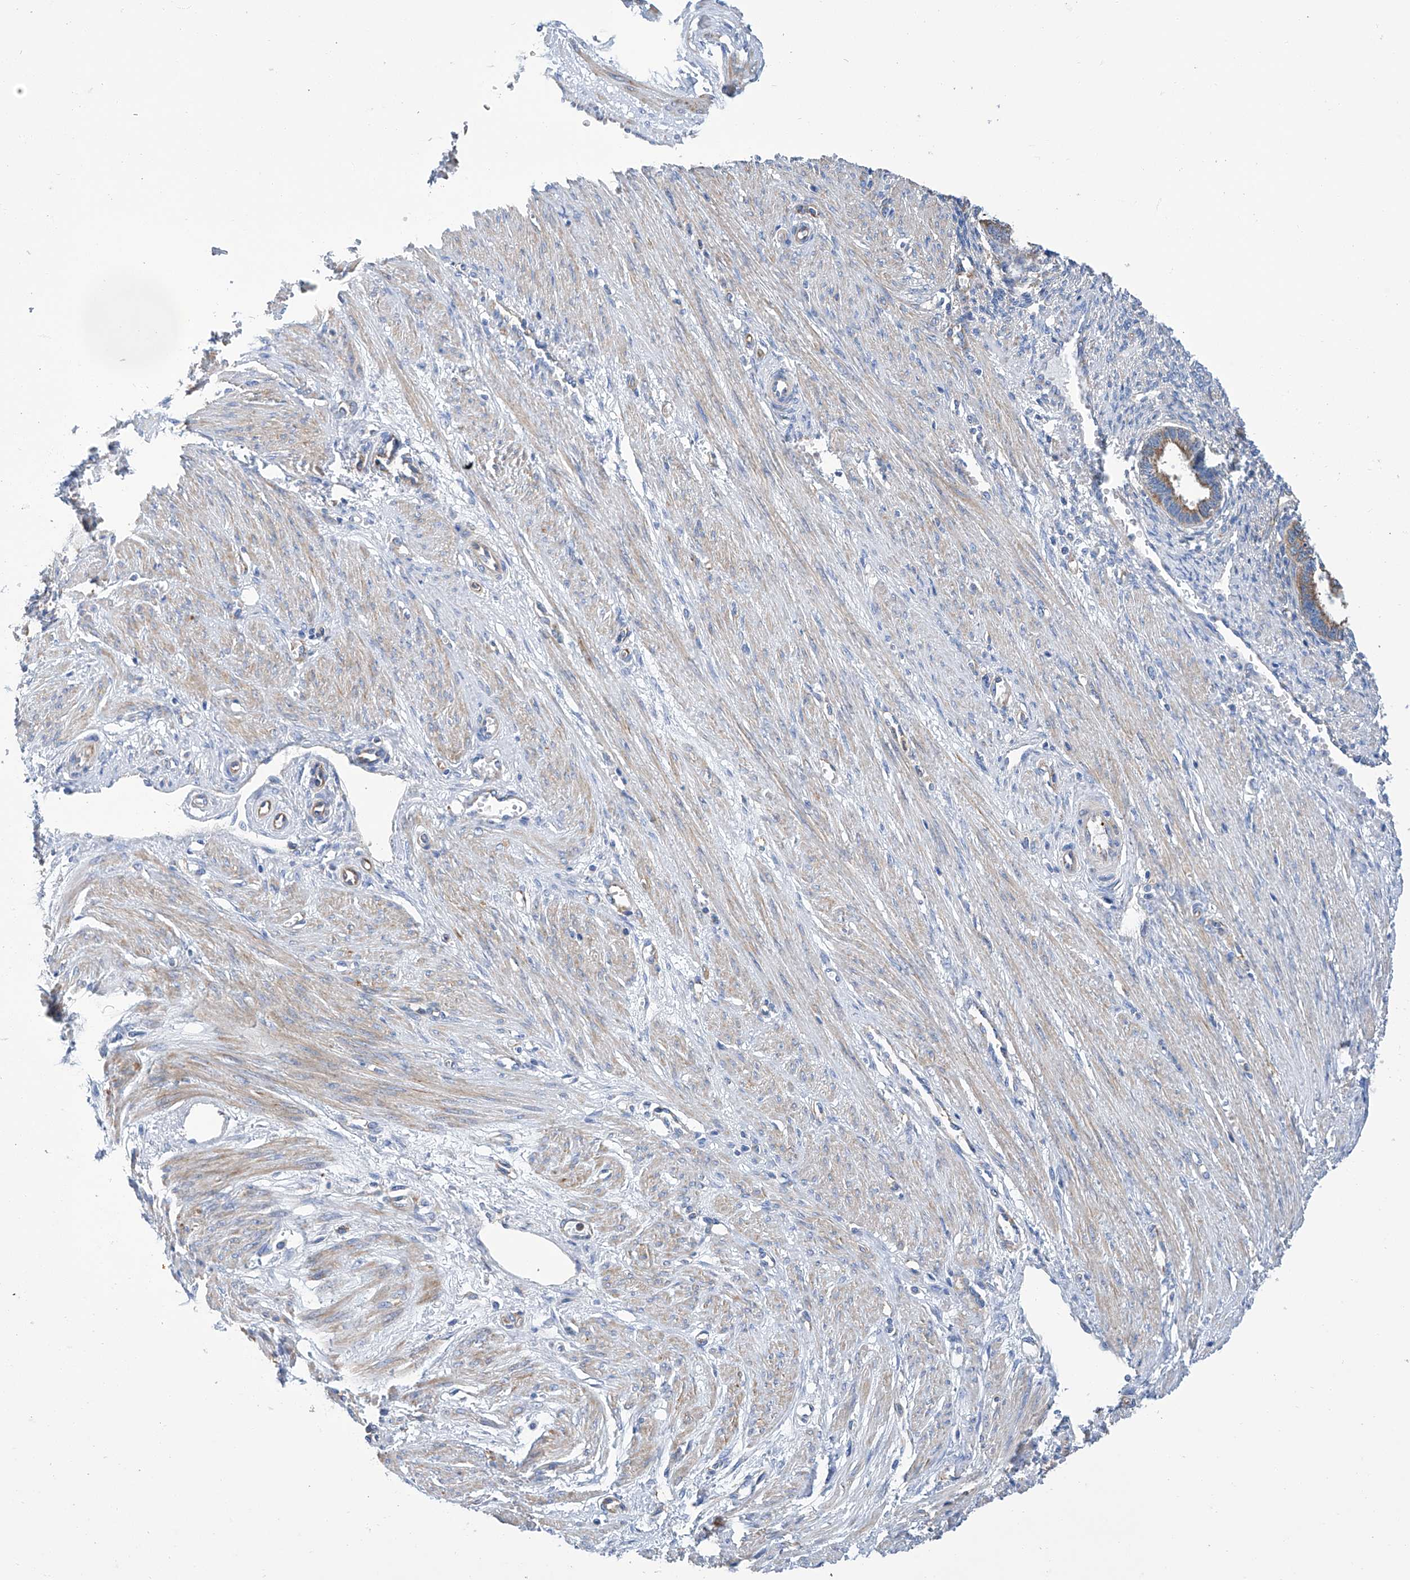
{"staining": {"intensity": "negative", "quantity": "none", "location": "none"}, "tissue": "endometrium", "cell_type": "Cells in endometrial stroma", "image_type": "normal", "snomed": [{"axis": "morphology", "description": "Normal tissue, NOS"}, {"axis": "topography", "description": "Endometrium"}], "caption": "The IHC micrograph has no significant staining in cells in endometrial stroma of endometrium. The staining was performed using DAB (3,3'-diaminobenzidine) to visualize the protein expression in brown, while the nuclei were stained in blue with hematoxylin (Magnification: 20x).", "gene": "GPT", "patient": {"sex": "female", "age": 33}}